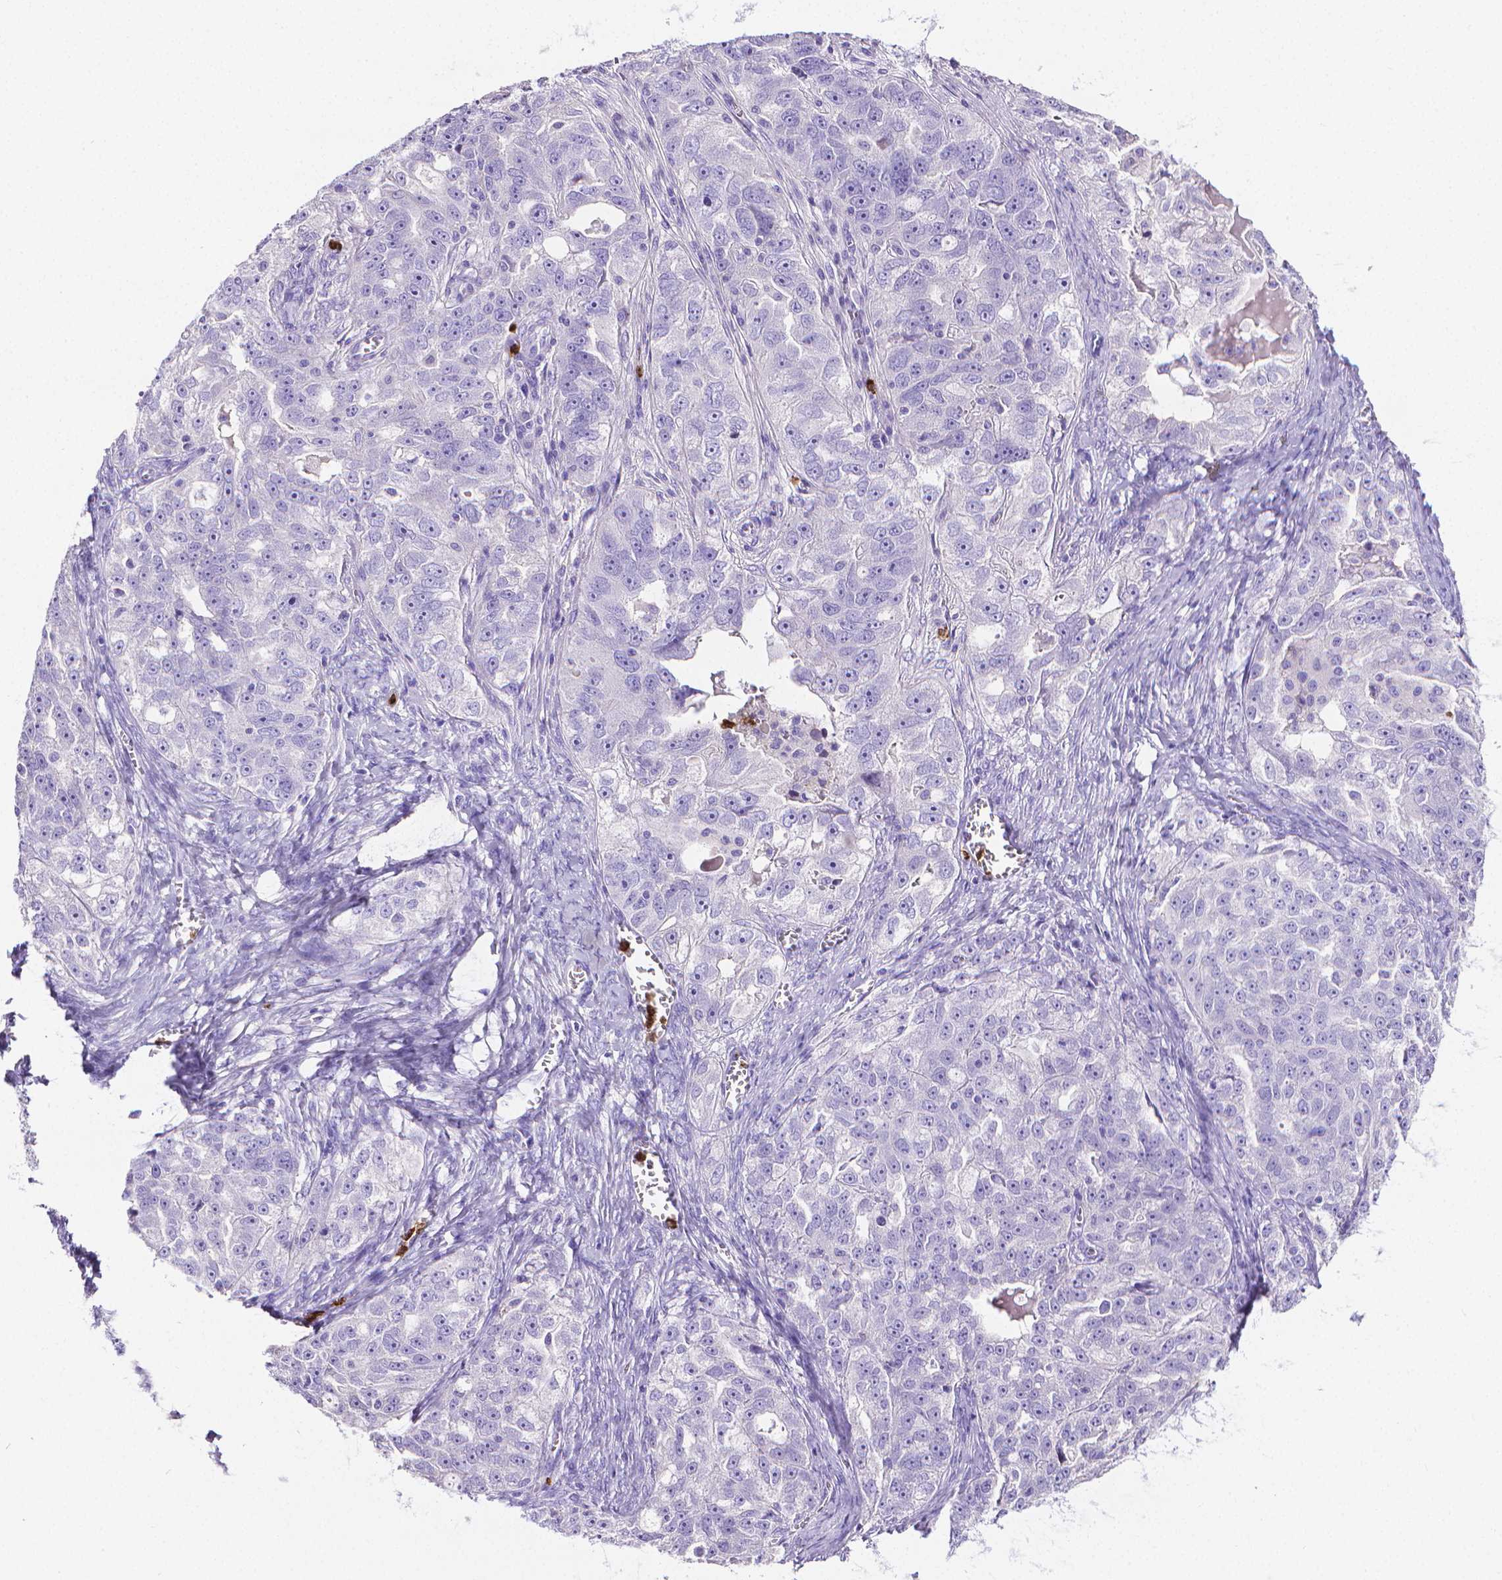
{"staining": {"intensity": "negative", "quantity": "none", "location": "none"}, "tissue": "ovarian cancer", "cell_type": "Tumor cells", "image_type": "cancer", "snomed": [{"axis": "morphology", "description": "Cystadenocarcinoma, serous, NOS"}, {"axis": "topography", "description": "Ovary"}], "caption": "Ovarian serous cystadenocarcinoma was stained to show a protein in brown. There is no significant staining in tumor cells.", "gene": "MMP9", "patient": {"sex": "female", "age": 51}}